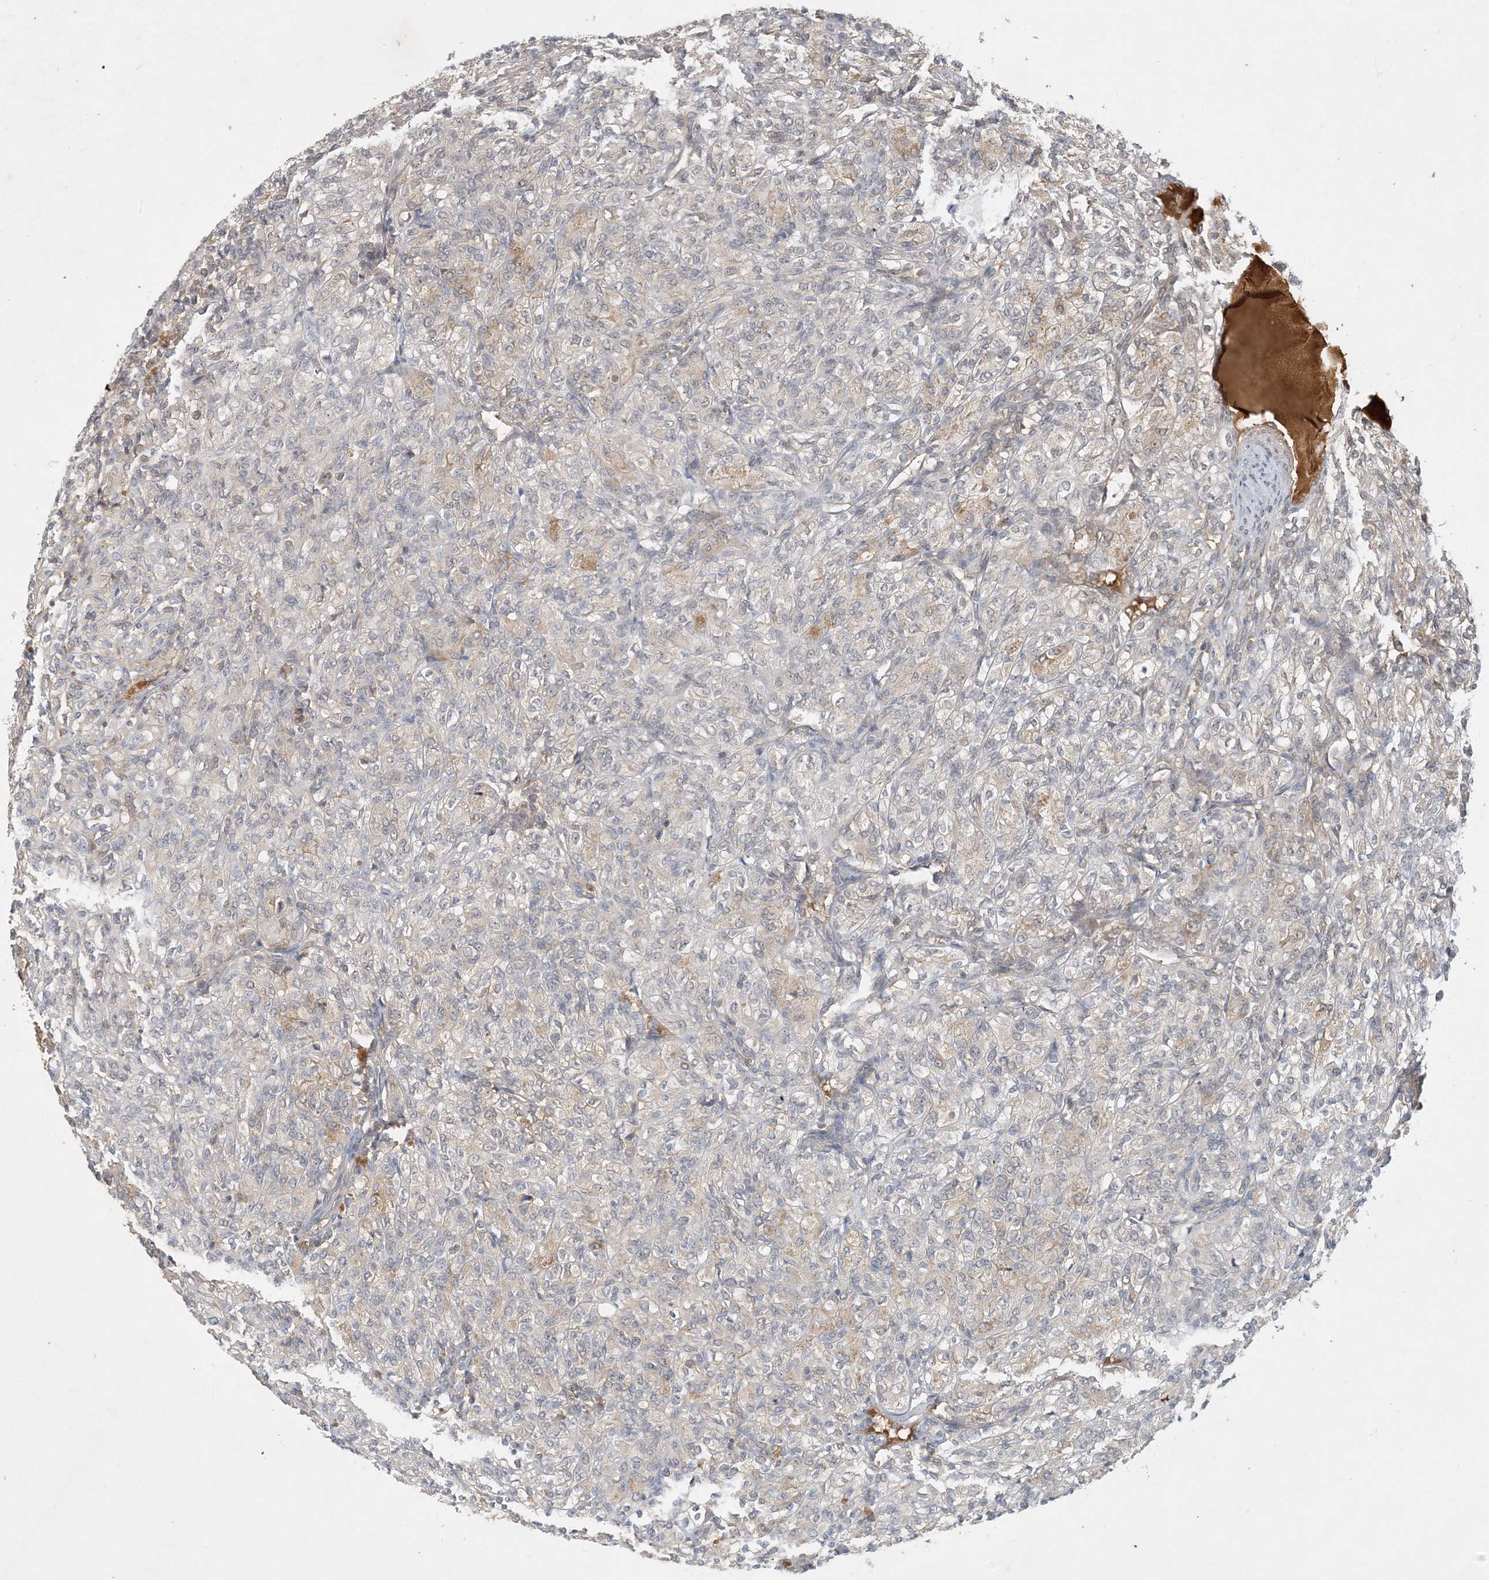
{"staining": {"intensity": "negative", "quantity": "none", "location": "none"}, "tissue": "renal cancer", "cell_type": "Tumor cells", "image_type": "cancer", "snomed": [{"axis": "morphology", "description": "Adenocarcinoma, NOS"}, {"axis": "topography", "description": "Kidney"}], "caption": "Immunohistochemistry (IHC) photomicrograph of neoplastic tissue: human renal cancer stained with DAB (3,3'-diaminobenzidine) reveals no significant protein positivity in tumor cells. Brightfield microscopy of IHC stained with DAB (3,3'-diaminobenzidine) (brown) and hematoxylin (blue), captured at high magnification.", "gene": "ZCCHC4", "patient": {"sex": "male", "age": 77}}